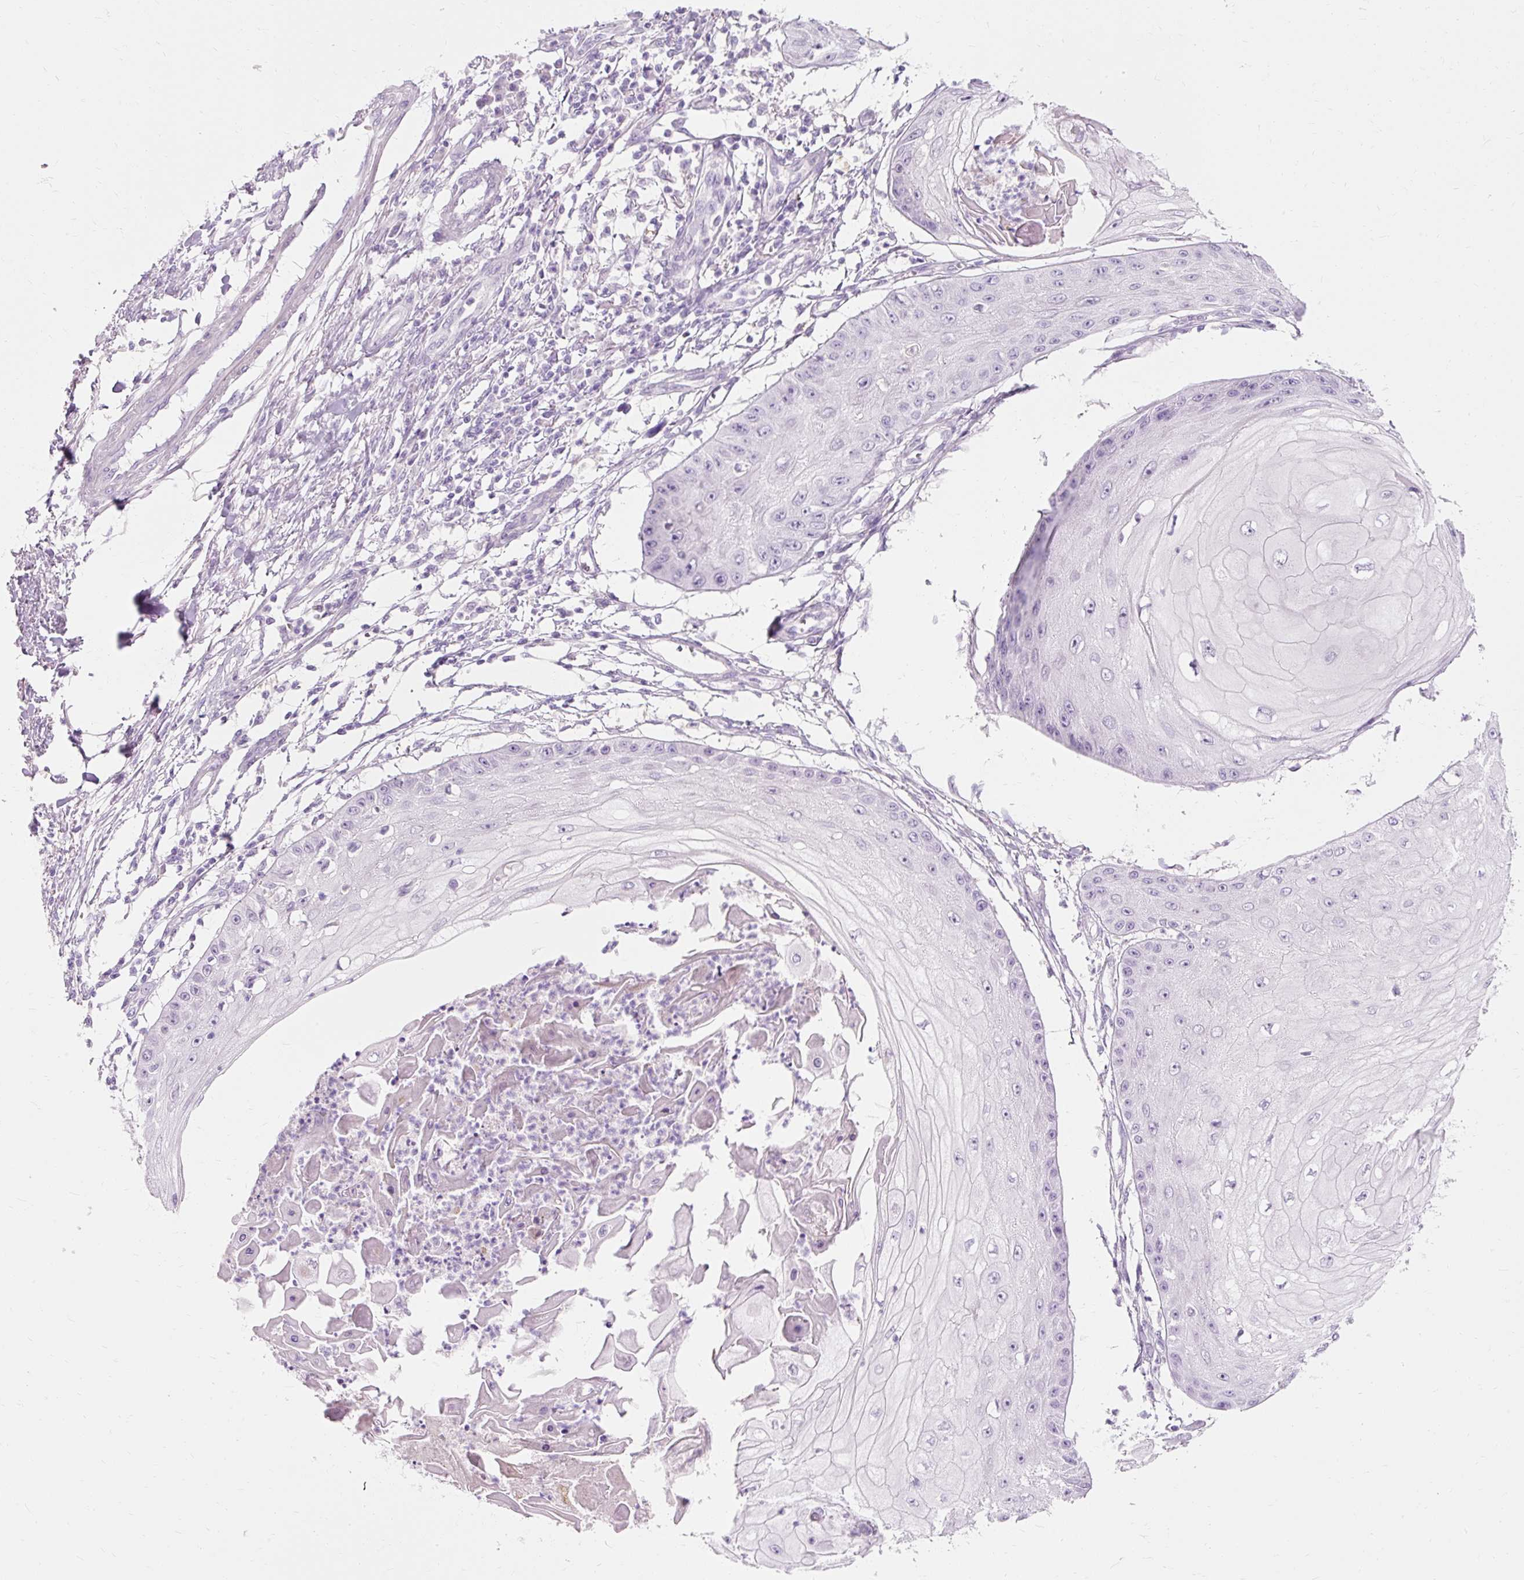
{"staining": {"intensity": "negative", "quantity": "none", "location": "none"}, "tissue": "skin cancer", "cell_type": "Tumor cells", "image_type": "cancer", "snomed": [{"axis": "morphology", "description": "Squamous cell carcinoma, NOS"}, {"axis": "topography", "description": "Skin"}], "caption": "High magnification brightfield microscopy of skin cancer stained with DAB (3,3'-diaminobenzidine) (brown) and counterstained with hematoxylin (blue): tumor cells show no significant expression. (Stains: DAB IHC with hematoxylin counter stain, Microscopy: brightfield microscopy at high magnification).", "gene": "CLDN25", "patient": {"sex": "male", "age": 70}}